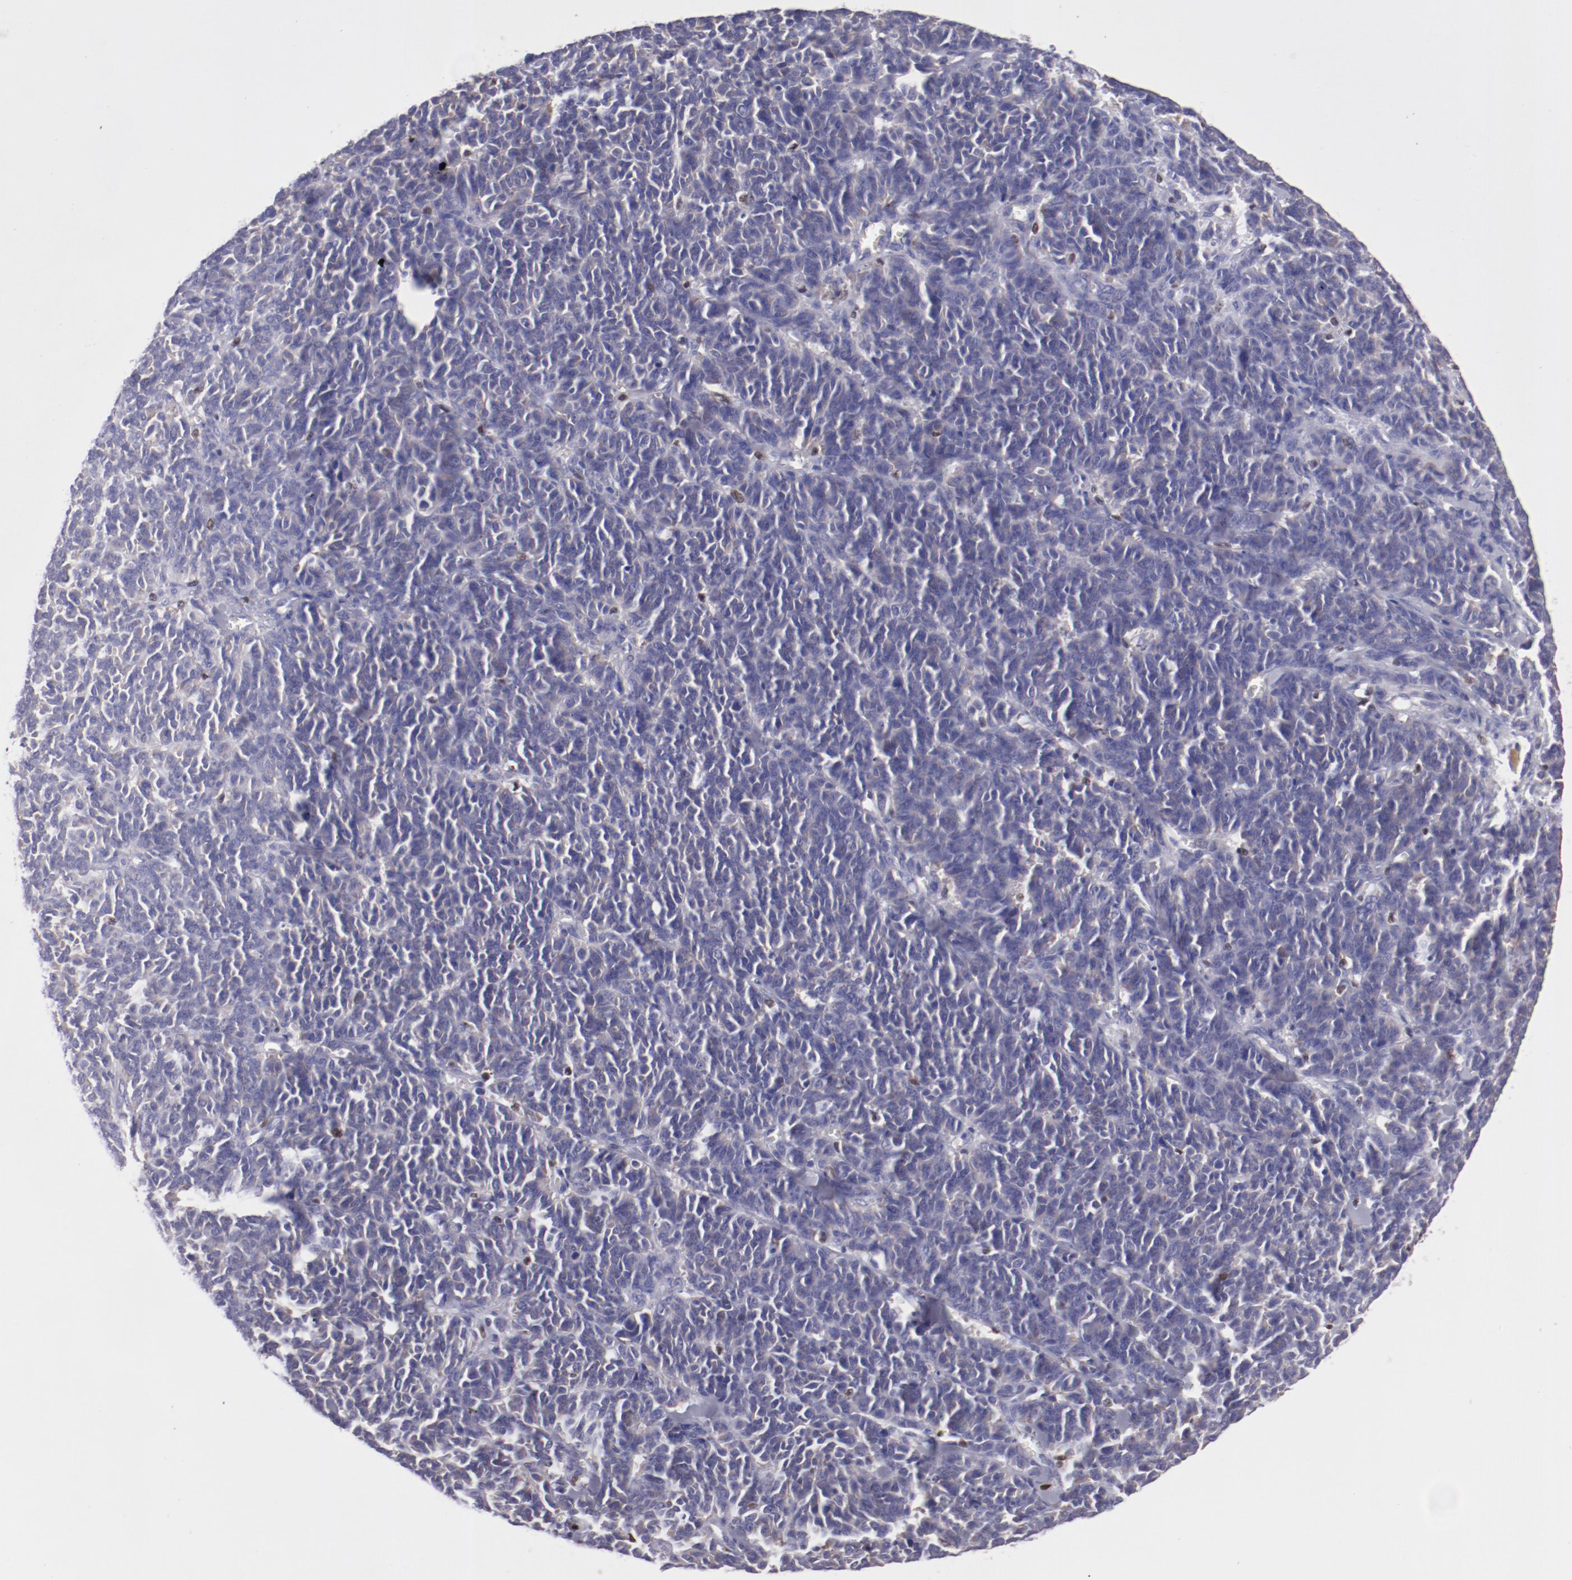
{"staining": {"intensity": "weak", "quantity": "<25%", "location": "cytoplasmic/membranous"}, "tissue": "lung cancer", "cell_type": "Tumor cells", "image_type": "cancer", "snomed": [{"axis": "morphology", "description": "Neoplasm, malignant, NOS"}, {"axis": "topography", "description": "Lung"}], "caption": "Tumor cells show no significant protein expression in neoplasm (malignant) (lung).", "gene": "IRF8", "patient": {"sex": "female", "age": 58}}